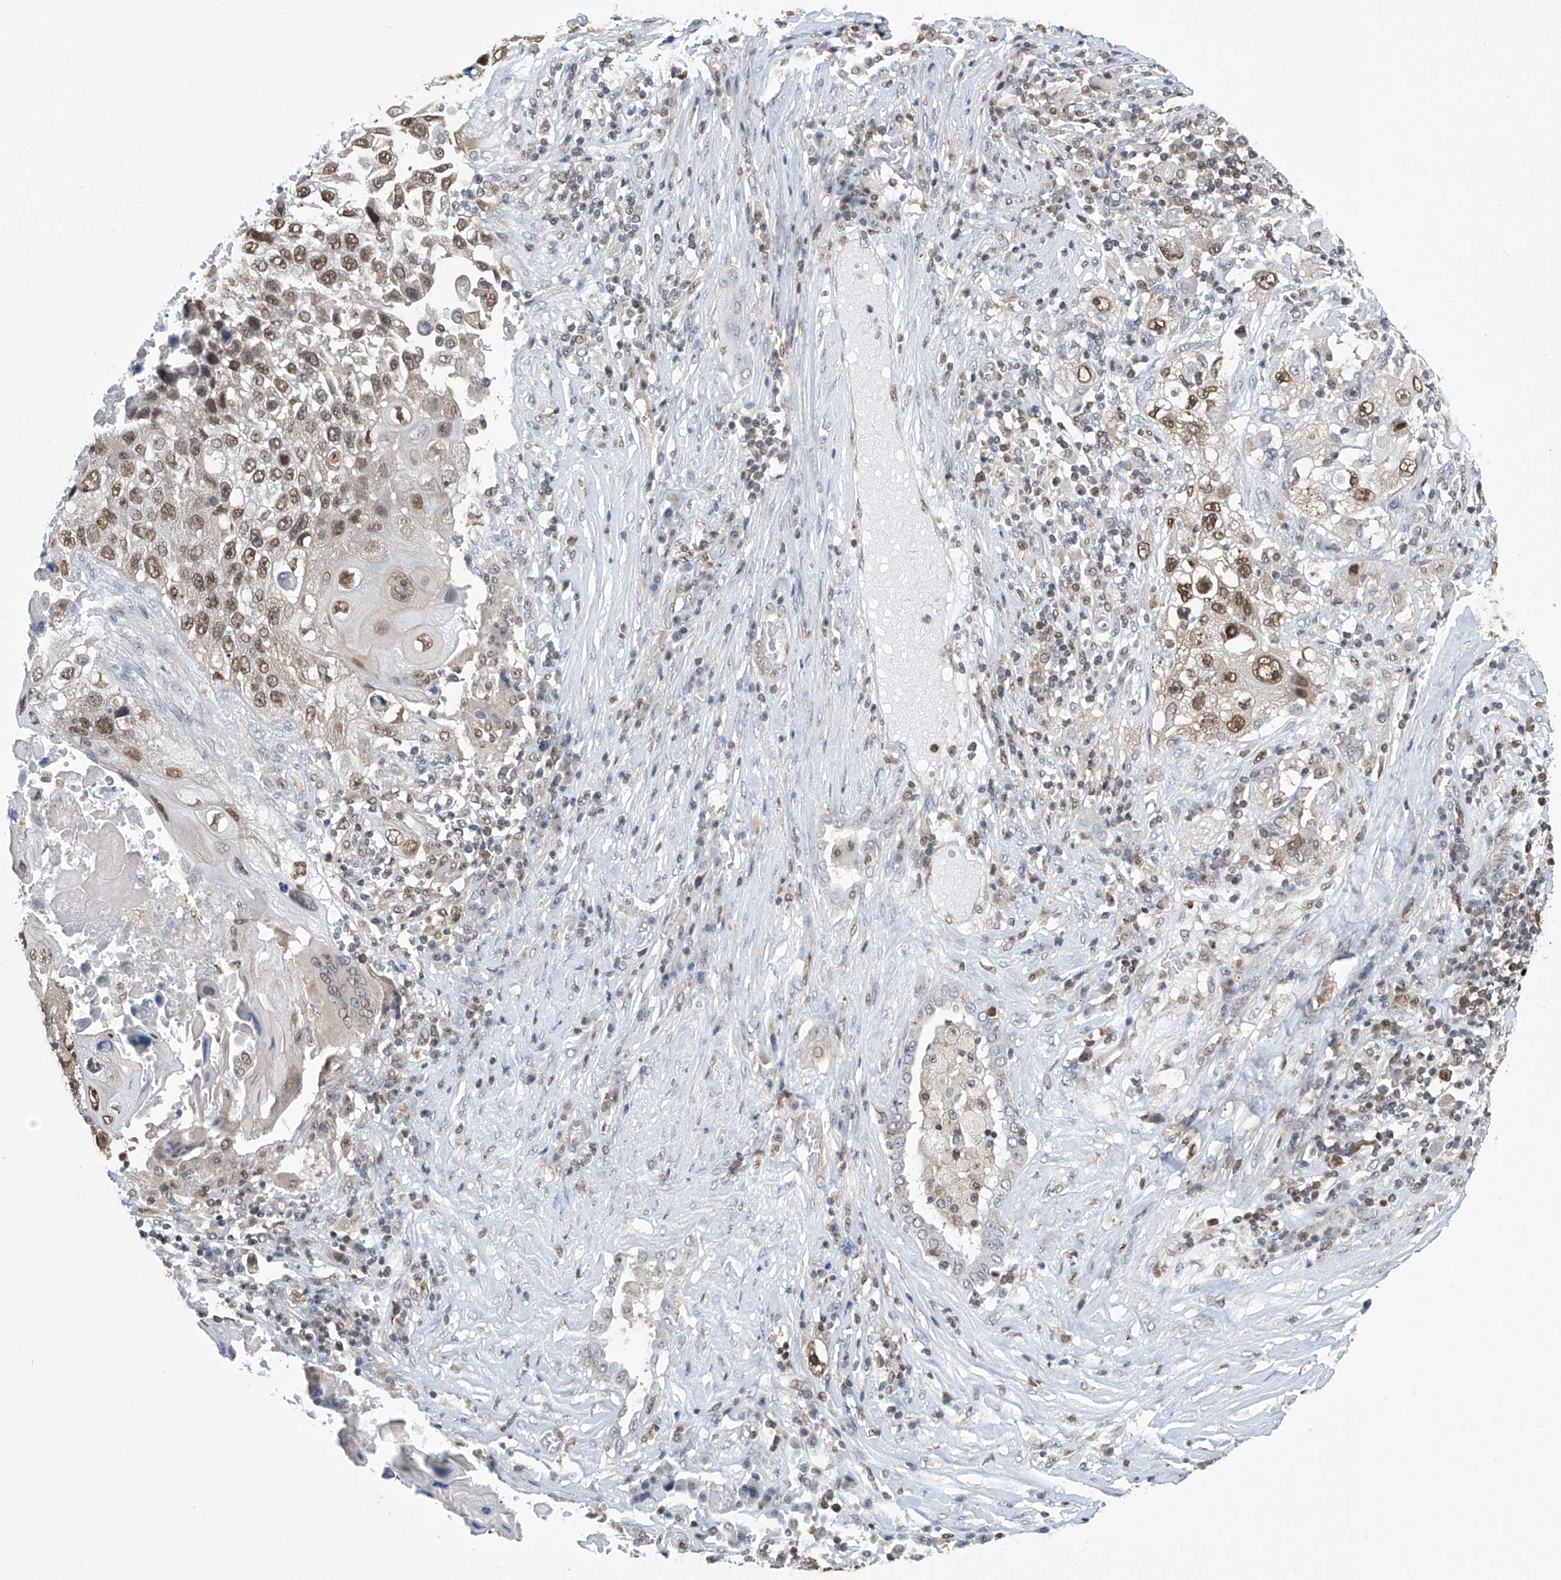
{"staining": {"intensity": "moderate", "quantity": ">75%", "location": "nuclear"}, "tissue": "lung cancer", "cell_type": "Tumor cells", "image_type": "cancer", "snomed": [{"axis": "morphology", "description": "Squamous cell carcinoma, NOS"}, {"axis": "topography", "description": "Lung"}], "caption": "Immunohistochemical staining of squamous cell carcinoma (lung) displays medium levels of moderate nuclear expression in approximately >75% of tumor cells. Using DAB (brown) and hematoxylin (blue) stains, captured at high magnification using brightfield microscopy.", "gene": "SREBF2", "patient": {"sex": "male", "age": 61}}